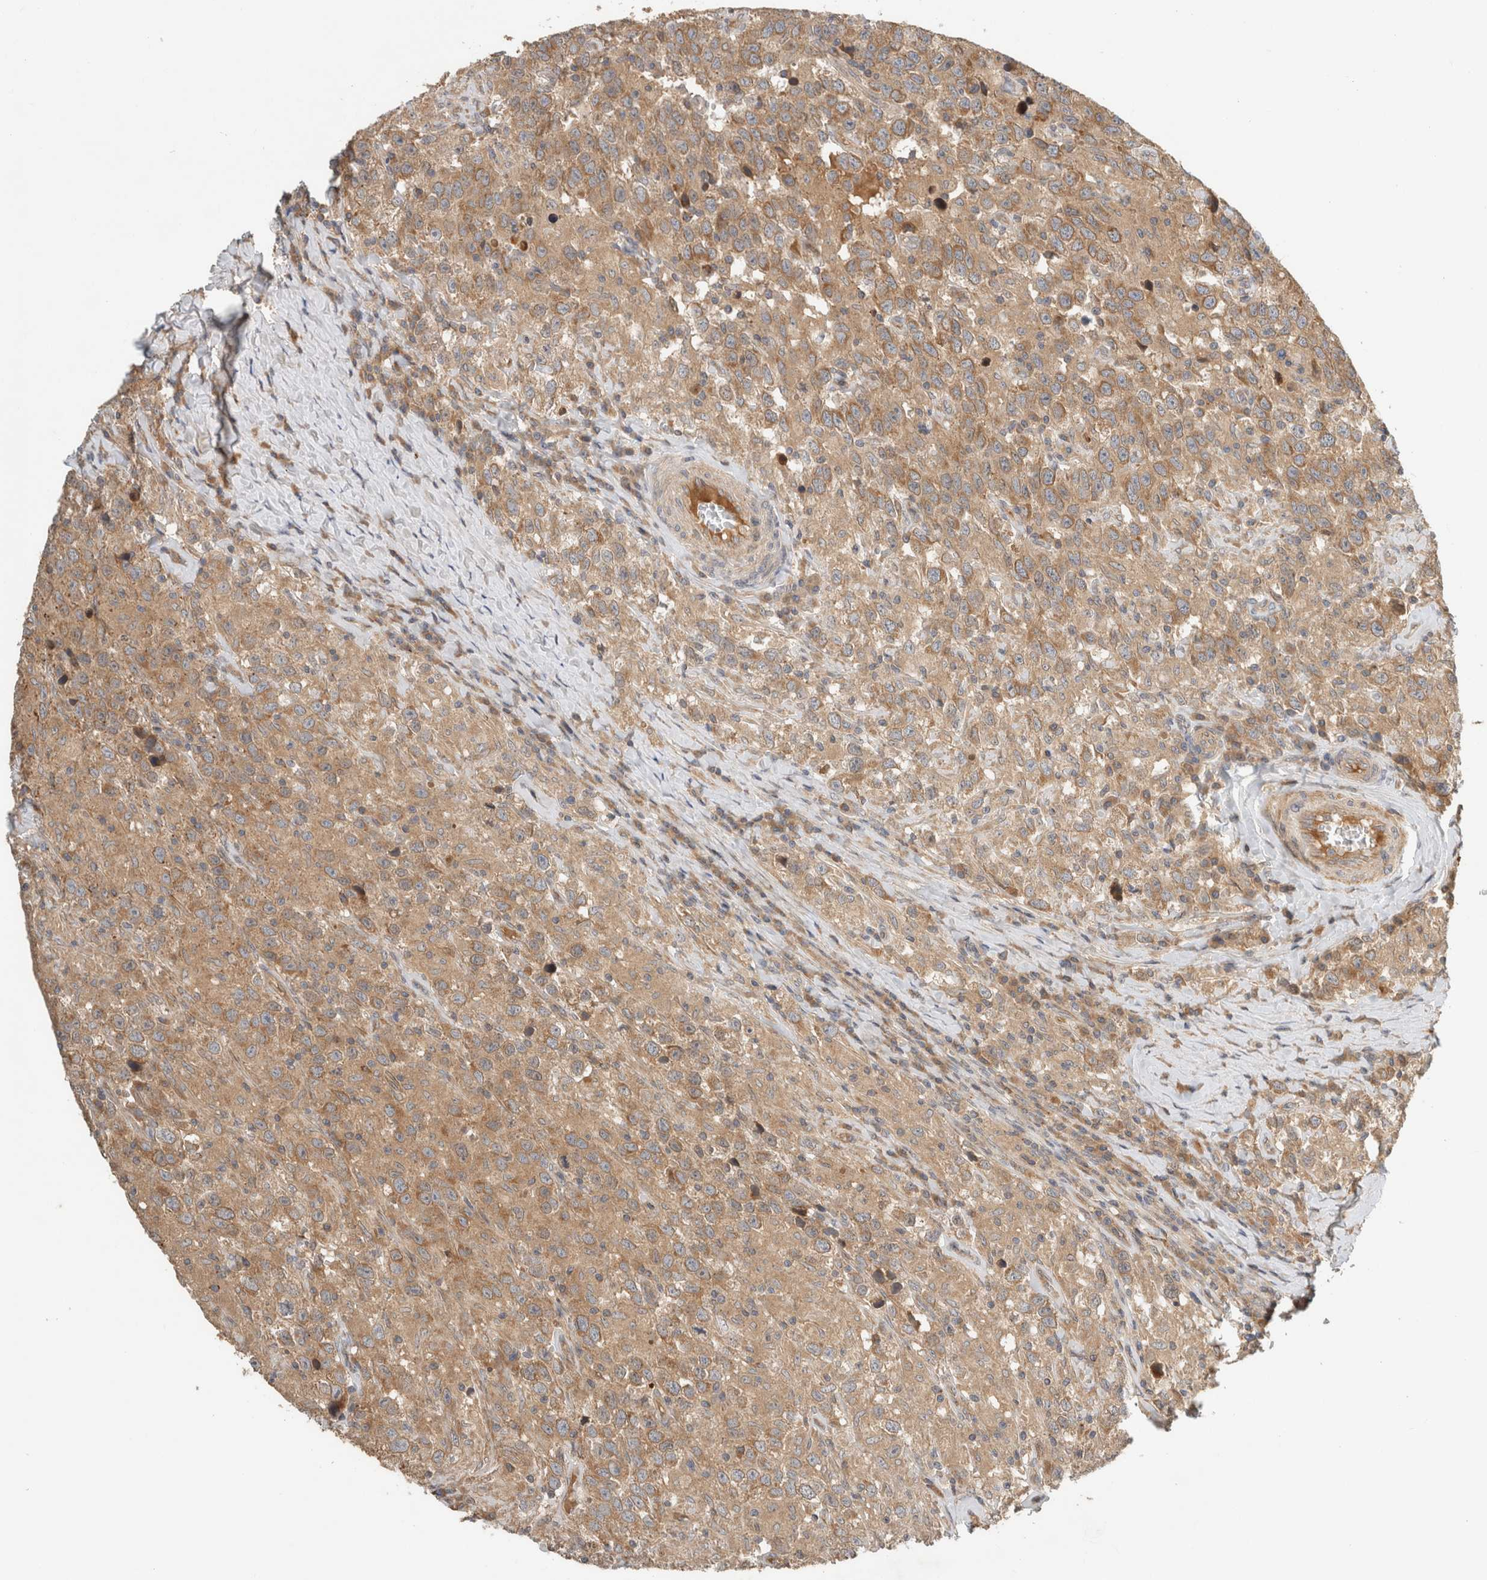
{"staining": {"intensity": "moderate", "quantity": ">75%", "location": "cytoplasmic/membranous"}, "tissue": "testis cancer", "cell_type": "Tumor cells", "image_type": "cancer", "snomed": [{"axis": "morphology", "description": "Seminoma, NOS"}, {"axis": "topography", "description": "Testis"}], "caption": "Immunohistochemistry (IHC) image of testis seminoma stained for a protein (brown), which displays medium levels of moderate cytoplasmic/membranous staining in about >75% of tumor cells.", "gene": "ARMC9", "patient": {"sex": "male", "age": 41}}